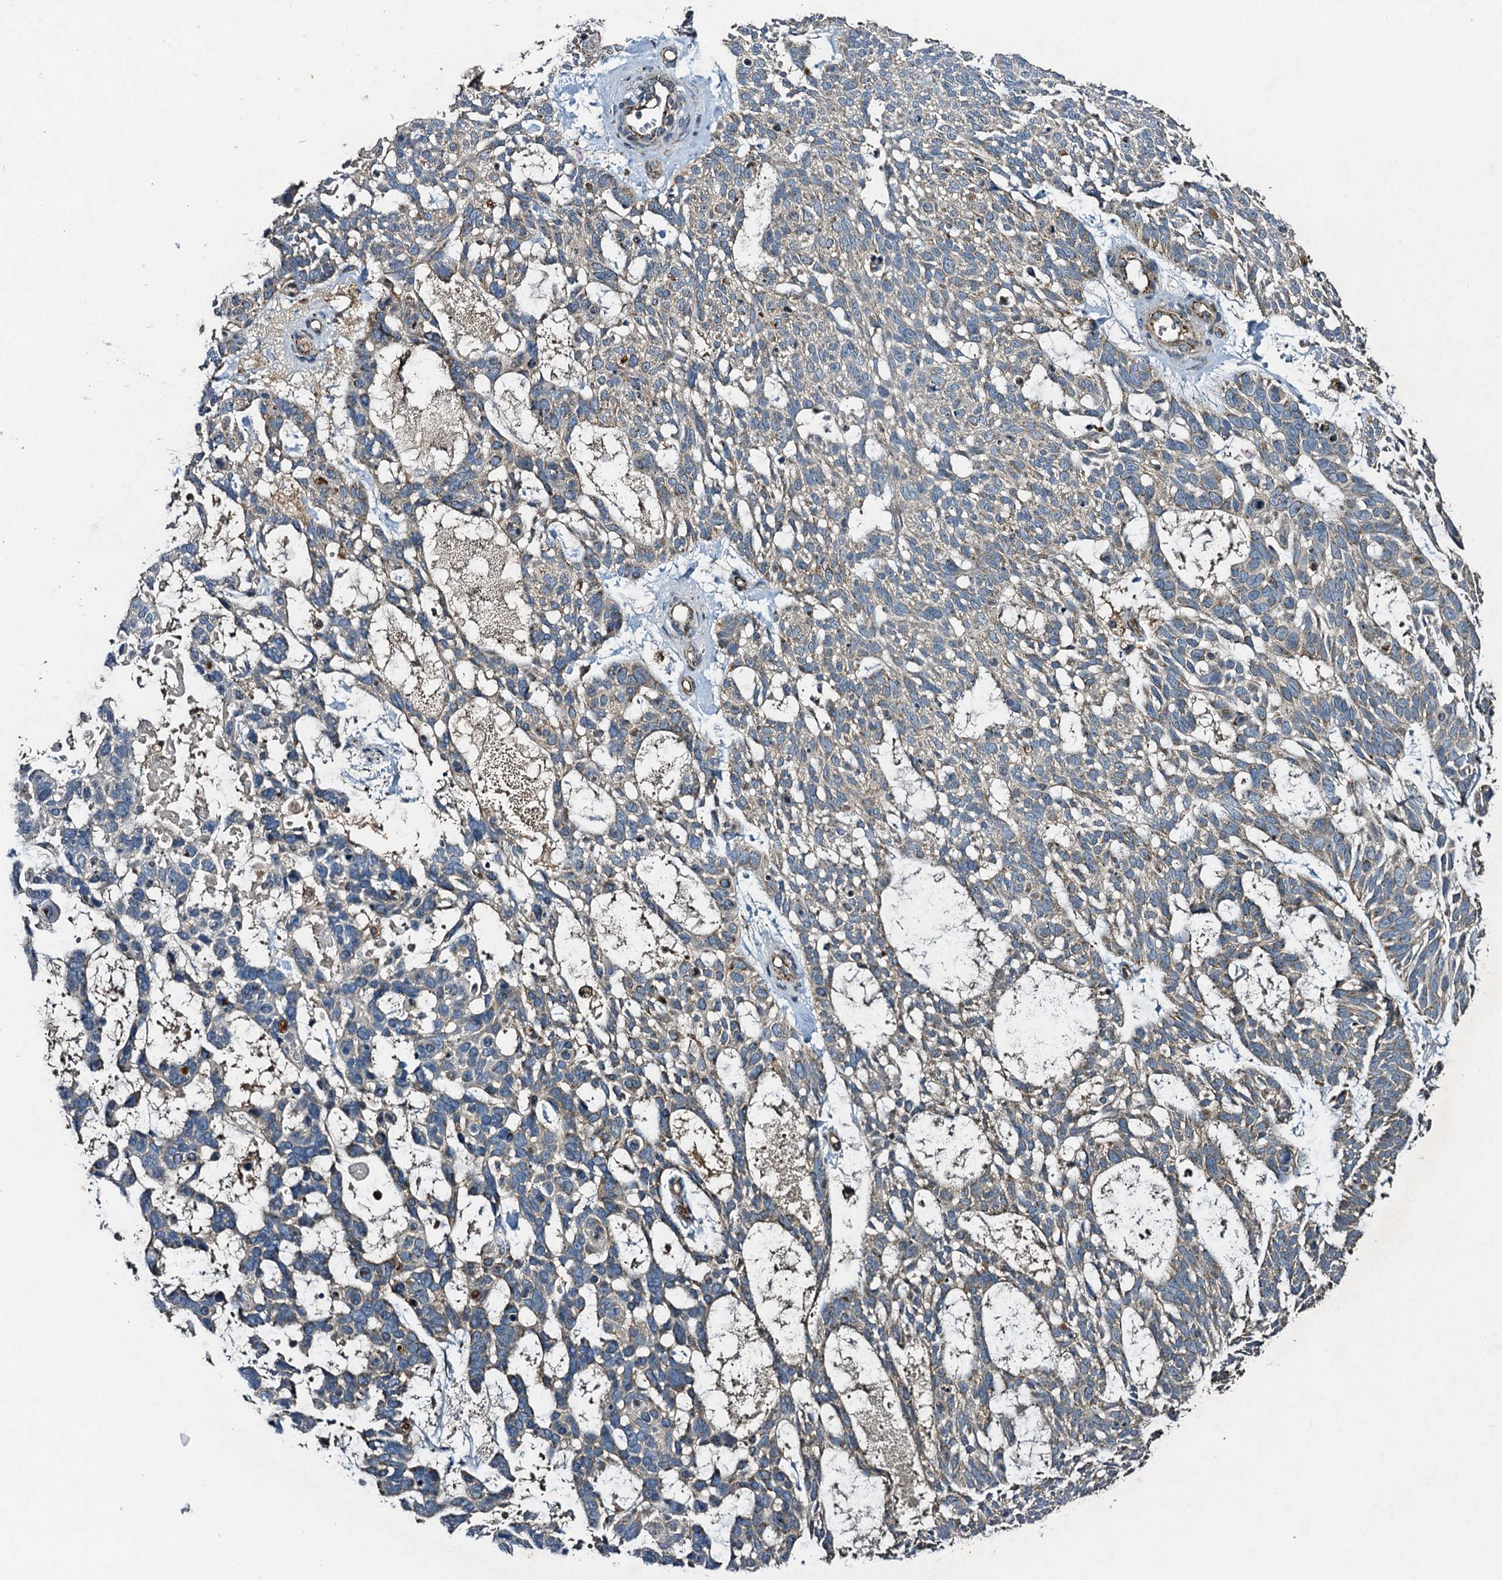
{"staining": {"intensity": "weak", "quantity": "<25%", "location": "cytoplasmic/membranous"}, "tissue": "skin cancer", "cell_type": "Tumor cells", "image_type": "cancer", "snomed": [{"axis": "morphology", "description": "Basal cell carcinoma"}, {"axis": "topography", "description": "Skin"}], "caption": "Skin cancer stained for a protein using IHC displays no expression tumor cells.", "gene": "NDUFA13", "patient": {"sex": "male", "age": 88}}